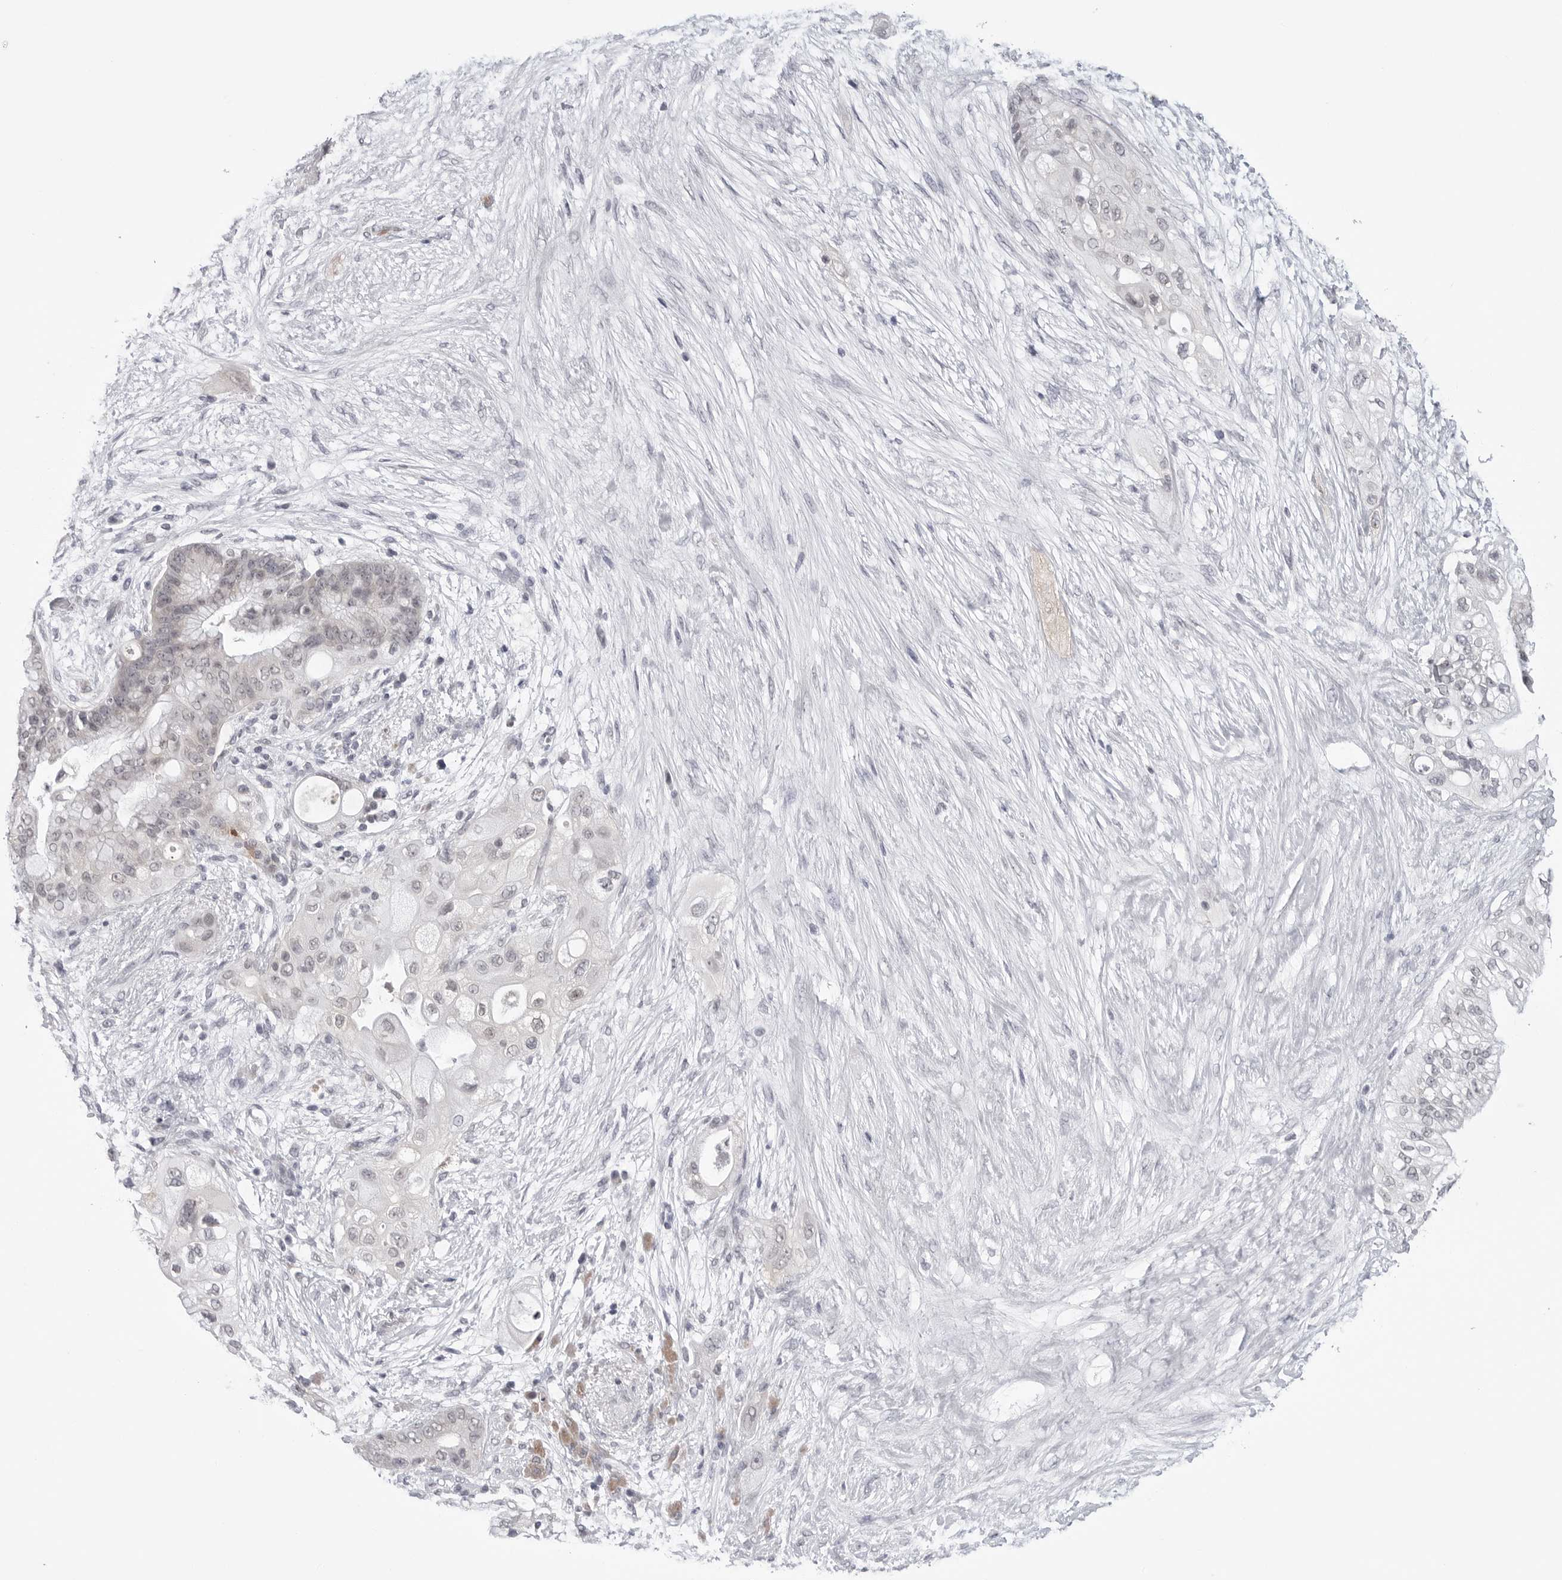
{"staining": {"intensity": "negative", "quantity": "none", "location": "none"}, "tissue": "pancreatic cancer", "cell_type": "Tumor cells", "image_type": "cancer", "snomed": [{"axis": "morphology", "description": "Adenocarcinoma, NOS"}, {"axis": "topography", "description": "Pancreas"}], "caption": "There is no significant positivity in tumor cells of pancreatic adenocarcinoma. (DAB (3,3'-diaminobenzidine) immunohistochemistry with hematoxylin counter stain).", "gene": "CDK20", "patient": {"sex": "male", "age": 53}}